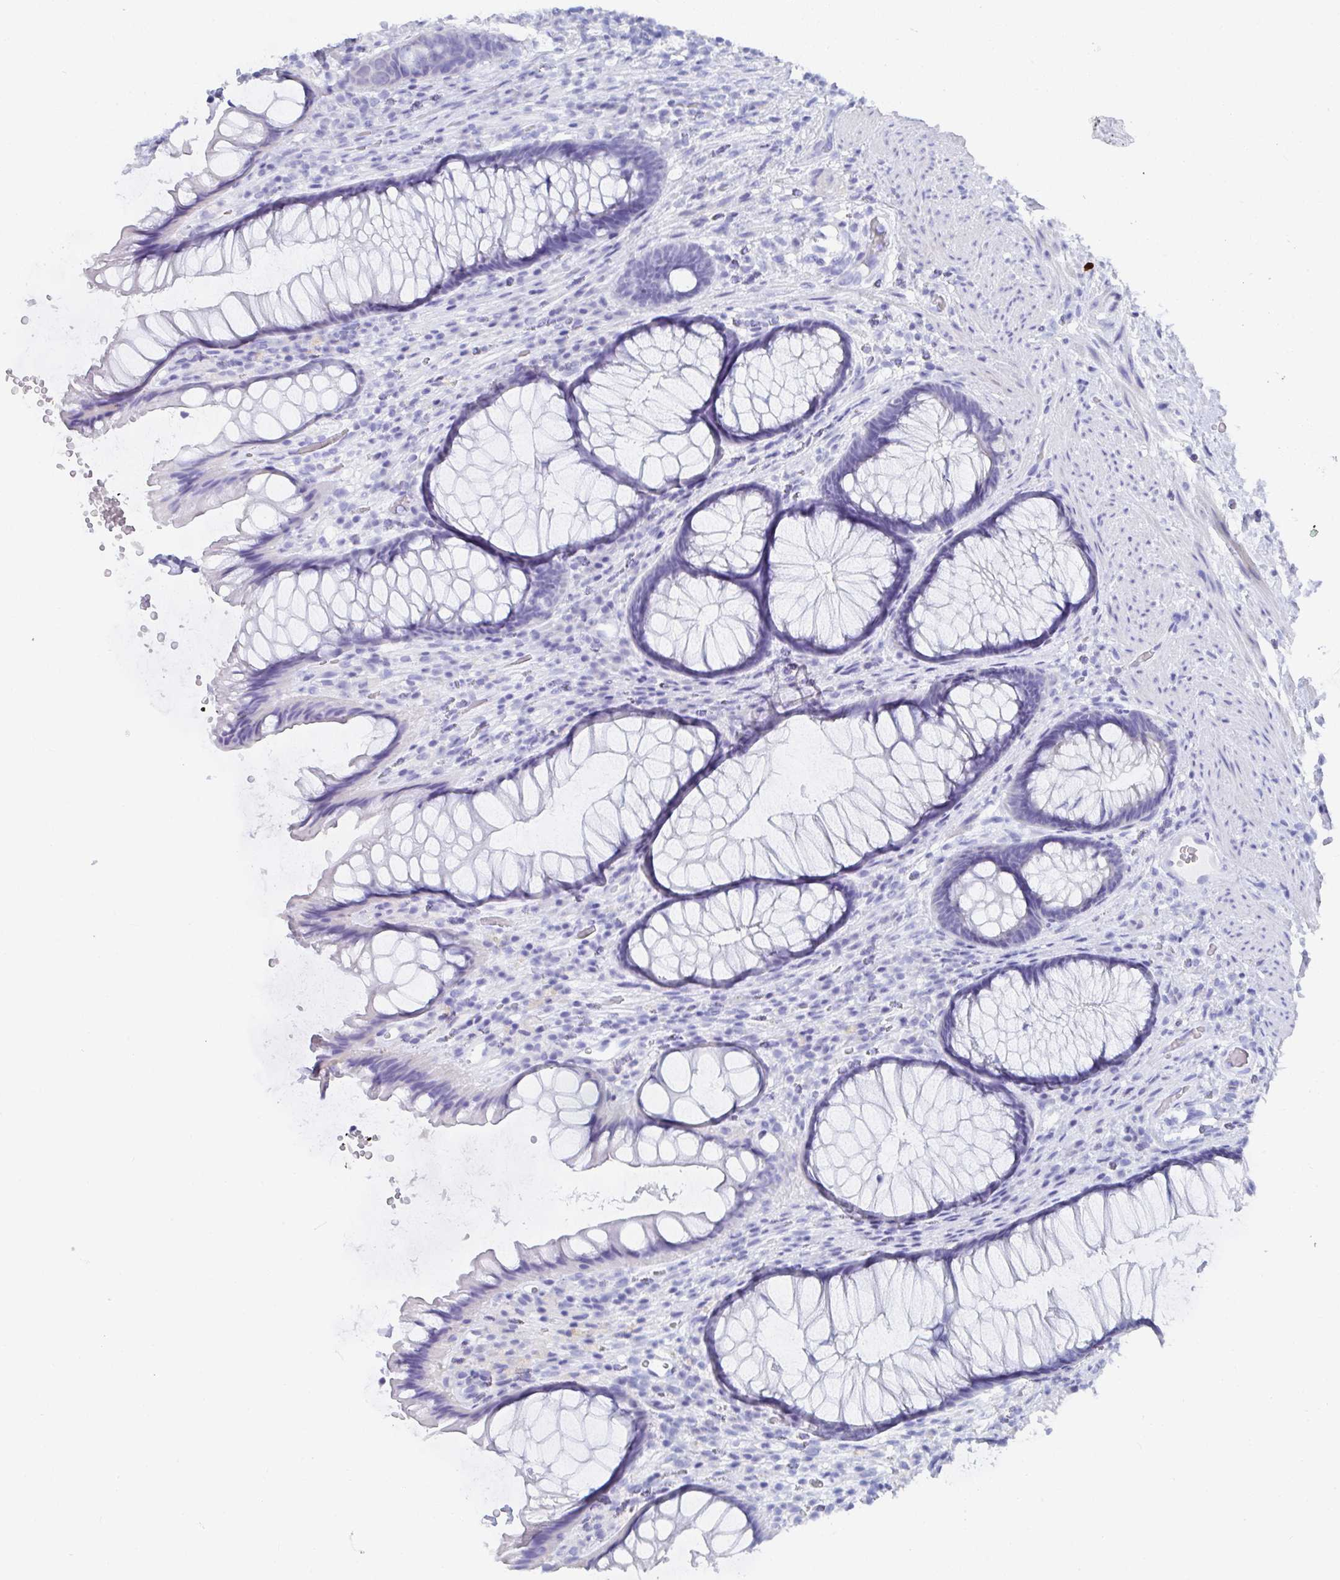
{"staining": {"intensity": "negative", "quantity": "none", "location": "none"}, "tissue": "rectum", "cell_type": "Glandular cells", "image_type": "normal", "snomed": [{"axis": "morphology", "description": "Normal tissue, NOS"}, {"axis": "topography", "description": "Rectum"}], "caption": "The immunohistochemistry (IHC) photomicrograph has no significant expression in glandular cells of rectum. Nuclei are stained in blue.", "gene": "GRIA1", "patient": {"sex": "male", "age": 53}}